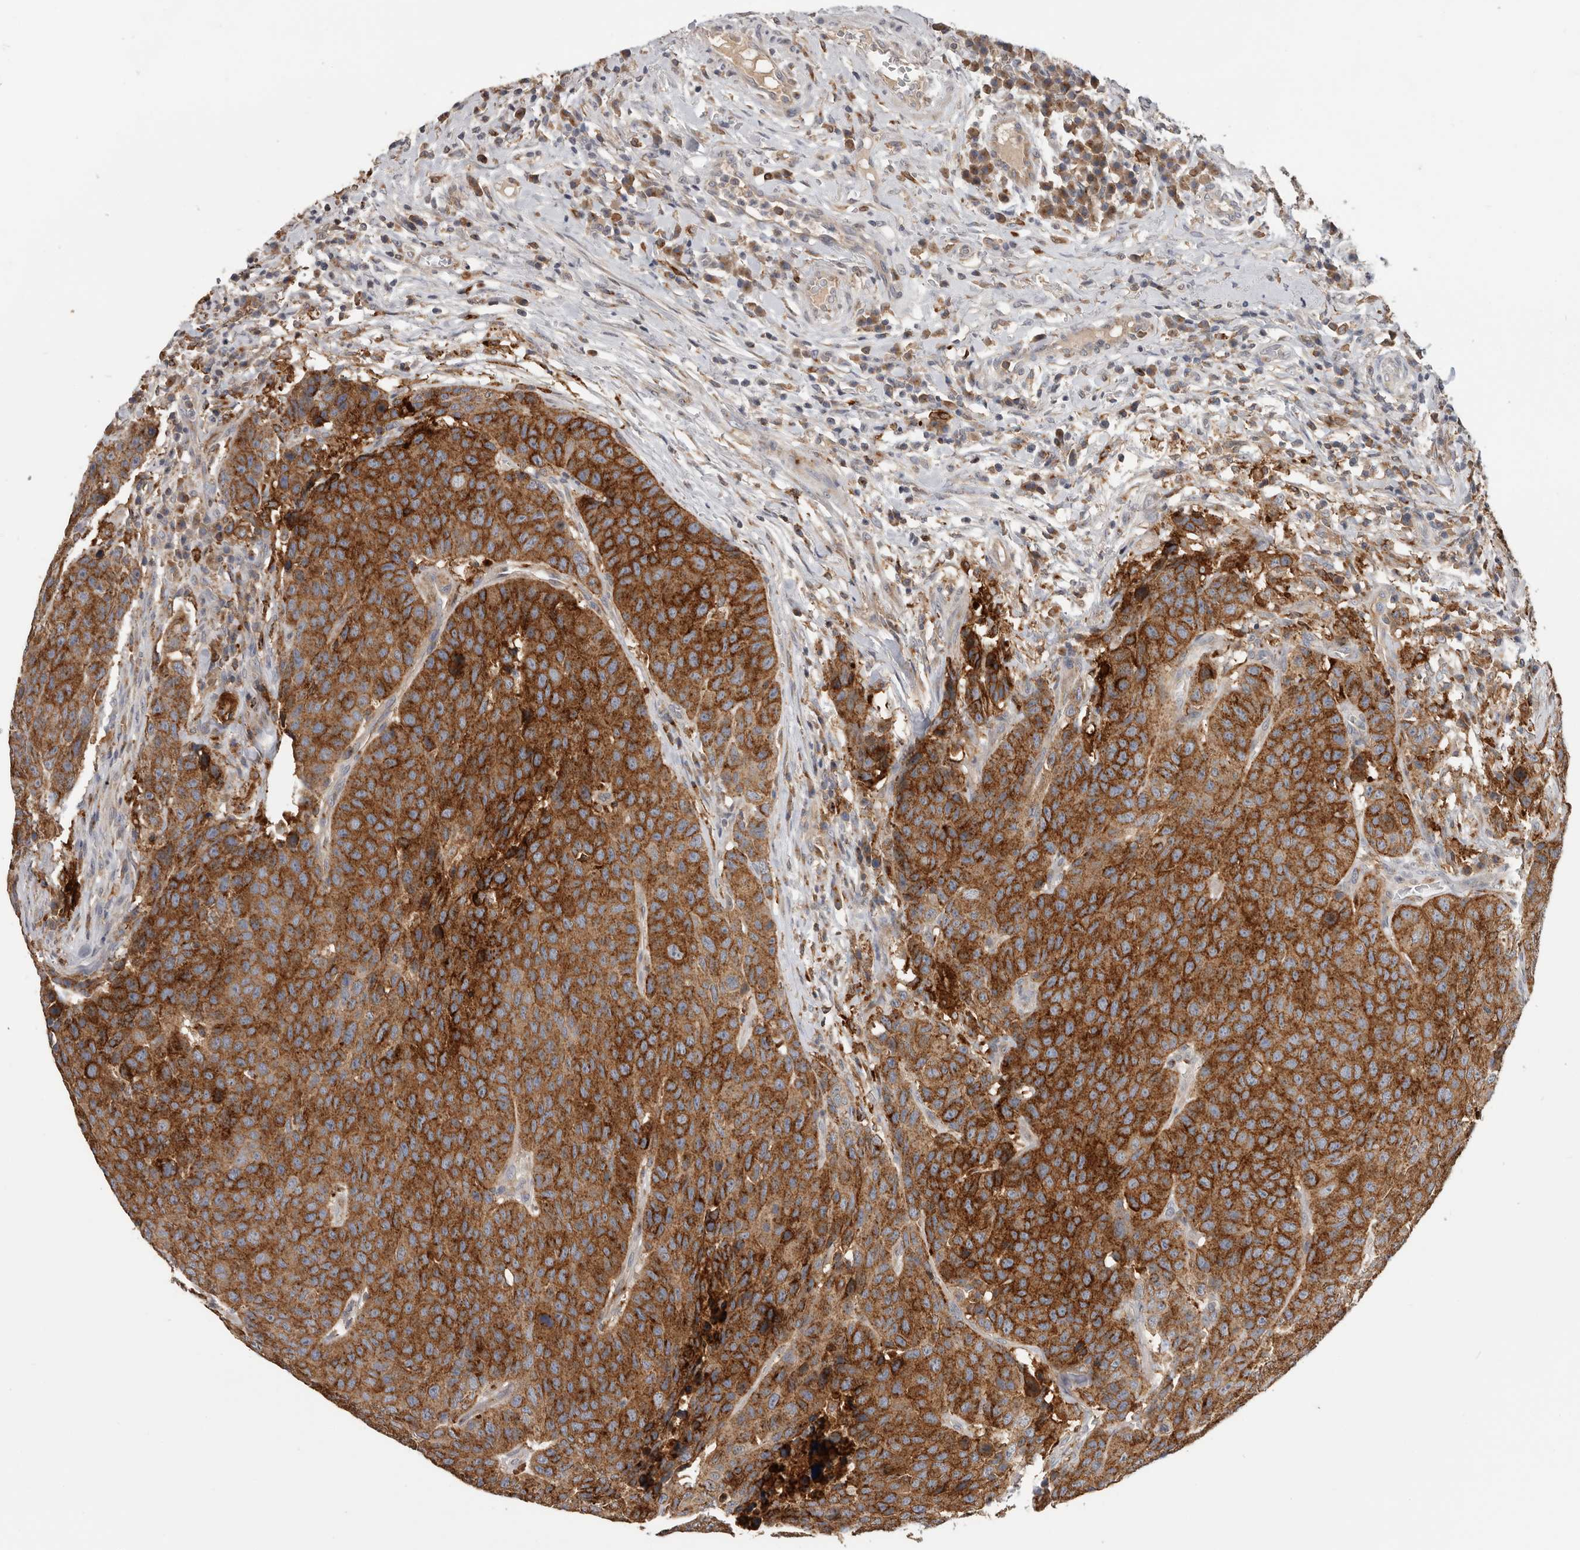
{"staining": {"intensity": "strong", "quantity": ">75%", "location": "cytoplasmic/membranous"}, "tissue": "head and neck cancer", "cell_type": "Tumor cells", "image_type": "cancer", "snomed": [{"axis": "morphology", "description": "Squamous cell carcinoma, NOS"}, {"axis": "topography", "description": "Head-Neck"}], "caption": "A high-resolution histopathology image shows immunohistochemistry (IHC) staining of squamous cell carcinoma (head and neck), which displays strong cytoplasmic/membranous positivity in about >75% of tumor cells.", "gene": "TFRC", "patient": {"sex": "male", "age": 66}}